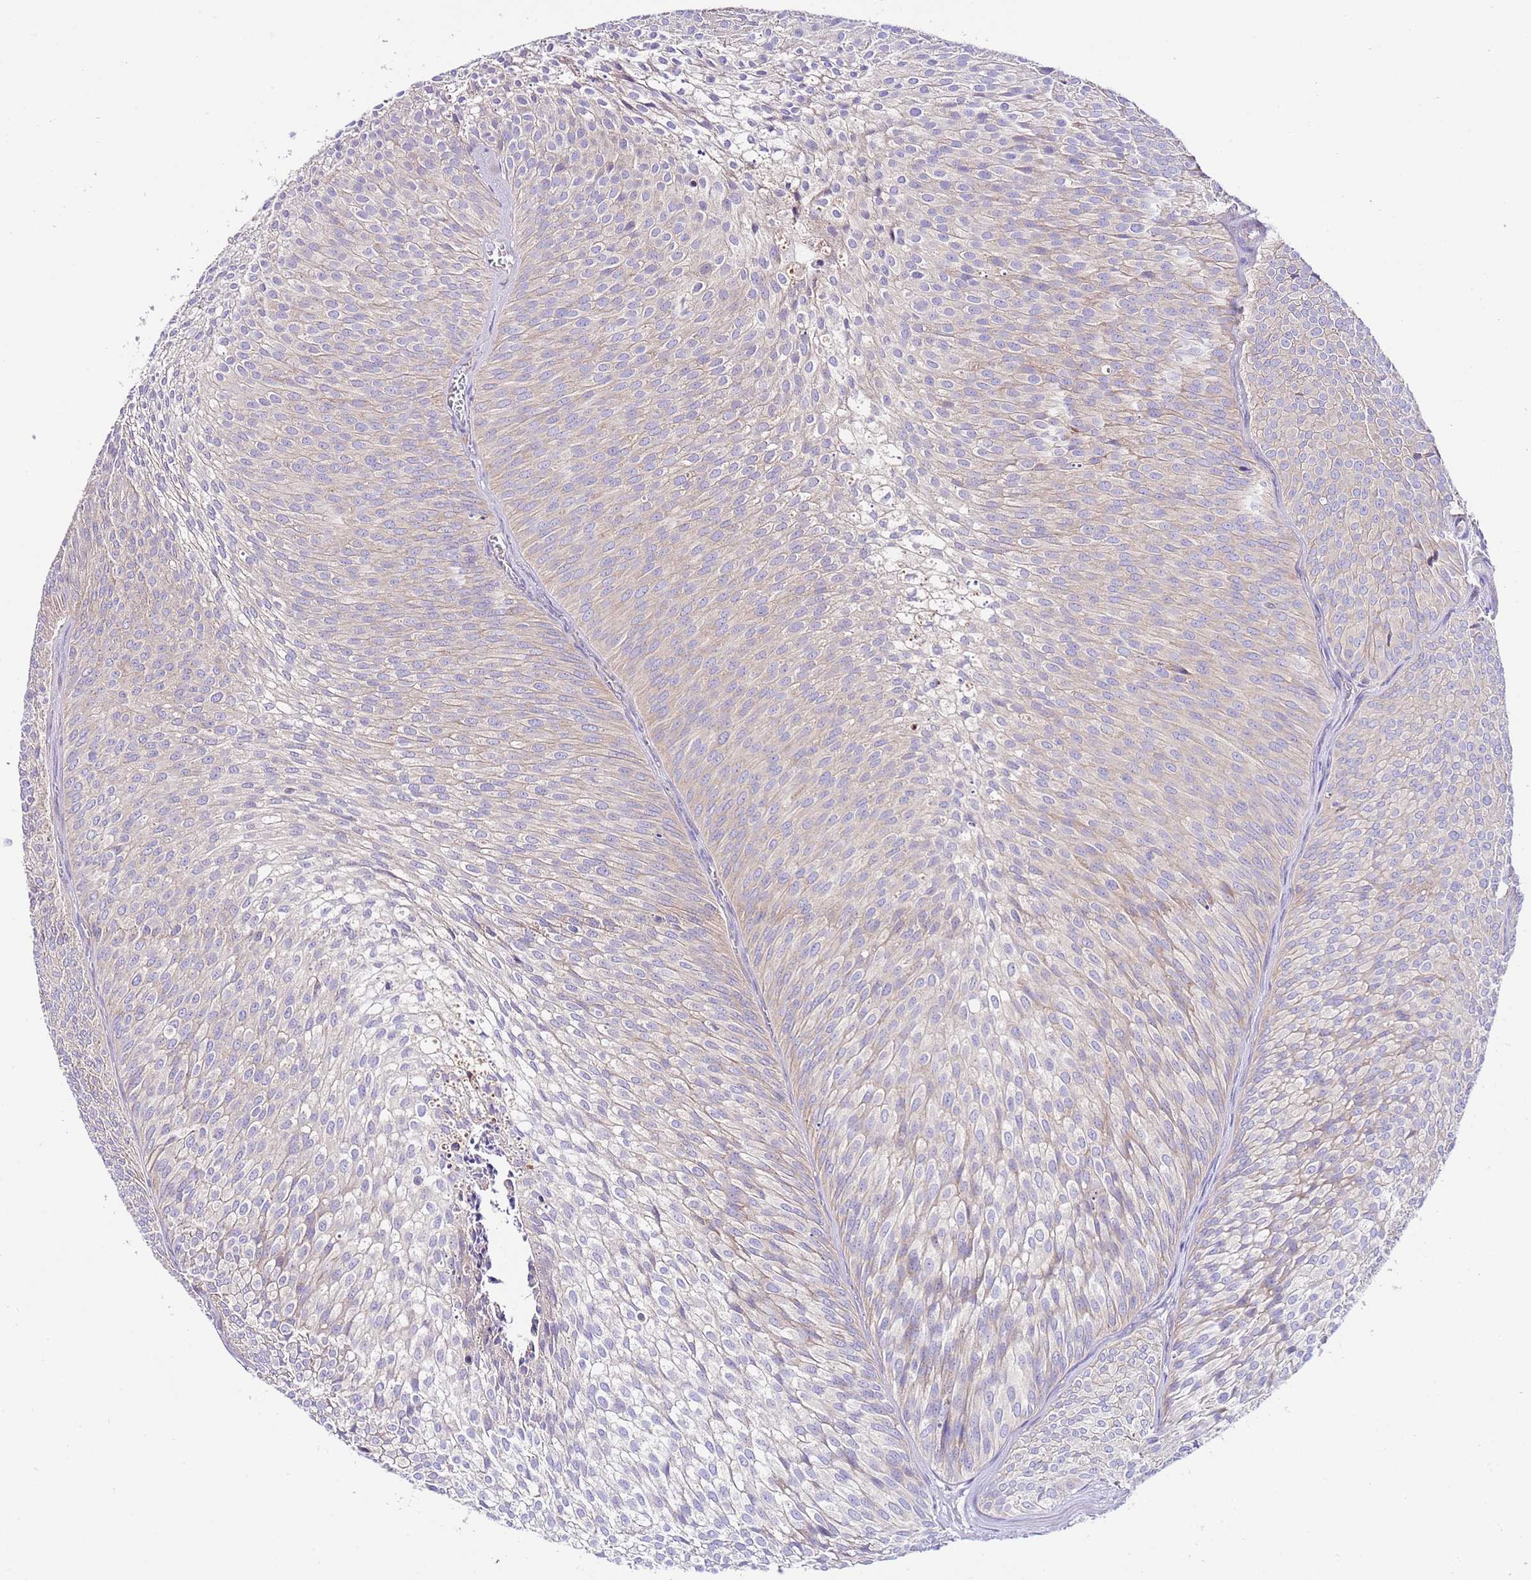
{"staining": {"intensity": "weak", "quantity": "<25%", "location": "cytoplasmic/membranous"}, "tissue": "urothelial cancer", "cell_type": "Tumor cells", "image_type": "cancer", "snomed": [{"axis": "morphology", "description": "Urothelial carcinoma, Low grade"}, {"axis": "topography", "description": "Urinary bladder"}], "caption": "Photomicrograph shows no protein staining in tumor cells of urothelial carcinoma (low-grade) tissue. (Immunohistochemistry, brightfield microscopy, high magnification).", "gene": "RPS10", "patient": {"sex": "male", "age": 91}}